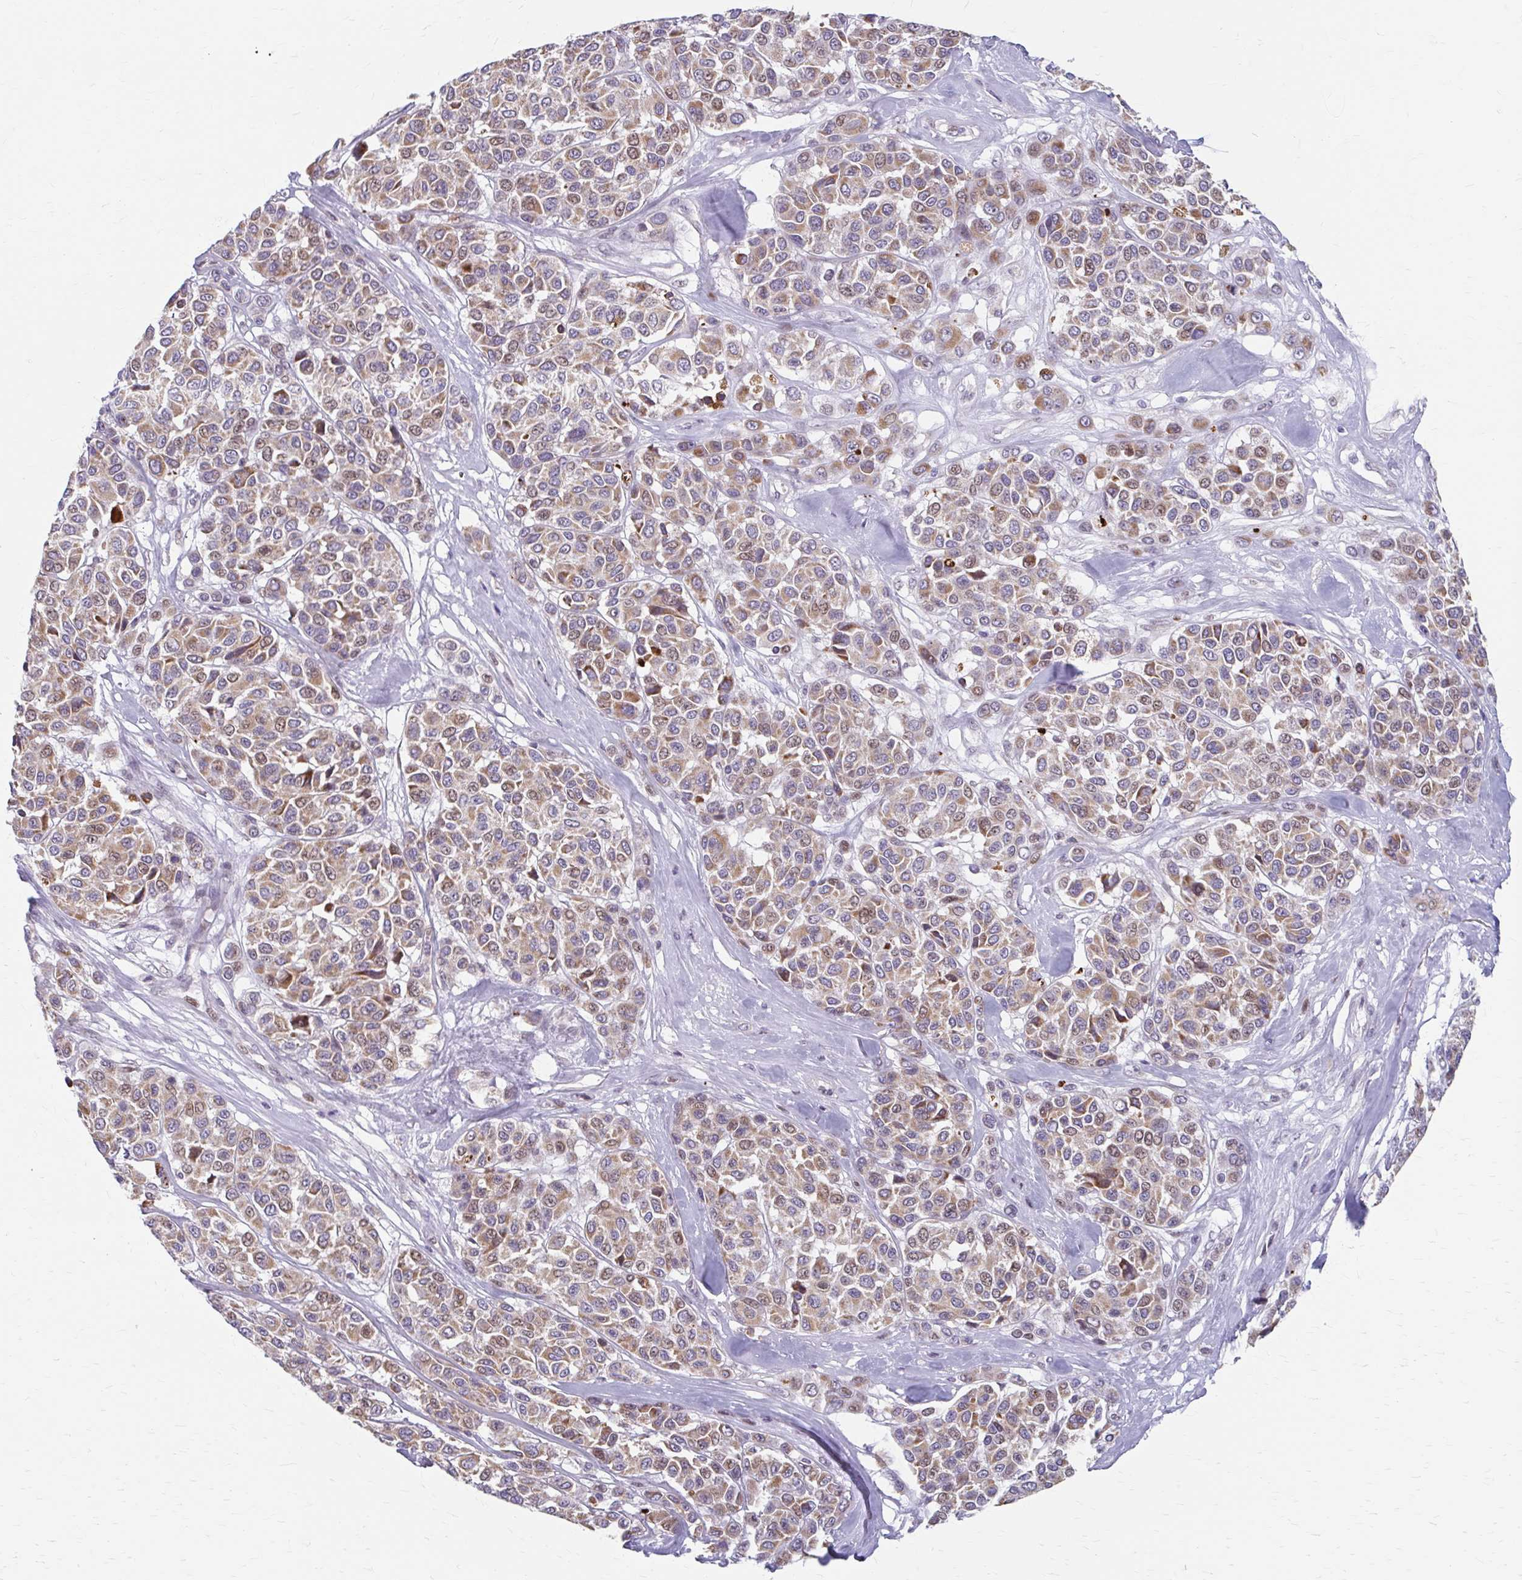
{"staining": {"intensity": "weak", "quantity": ">75%", "location": "cytoplasmic/membranous,nuclear"}, "tissue": "melanoma", "cell_type": "Tumor cells", "image_type": "cancer", "snomed": [{"axis": "morphology", "description": "Malignant melanoma, NOS"}, {"axis": "topography", "description": "Skin"}], "caption": "Weak cytoplasmic/membranous and nuclear expression for a protein is seen in about >75% of tumor cells of malignant melanoma using immunohistochemistry.", "gene": "BEAN1", "patient": {"sex": "female", "age": 66}}